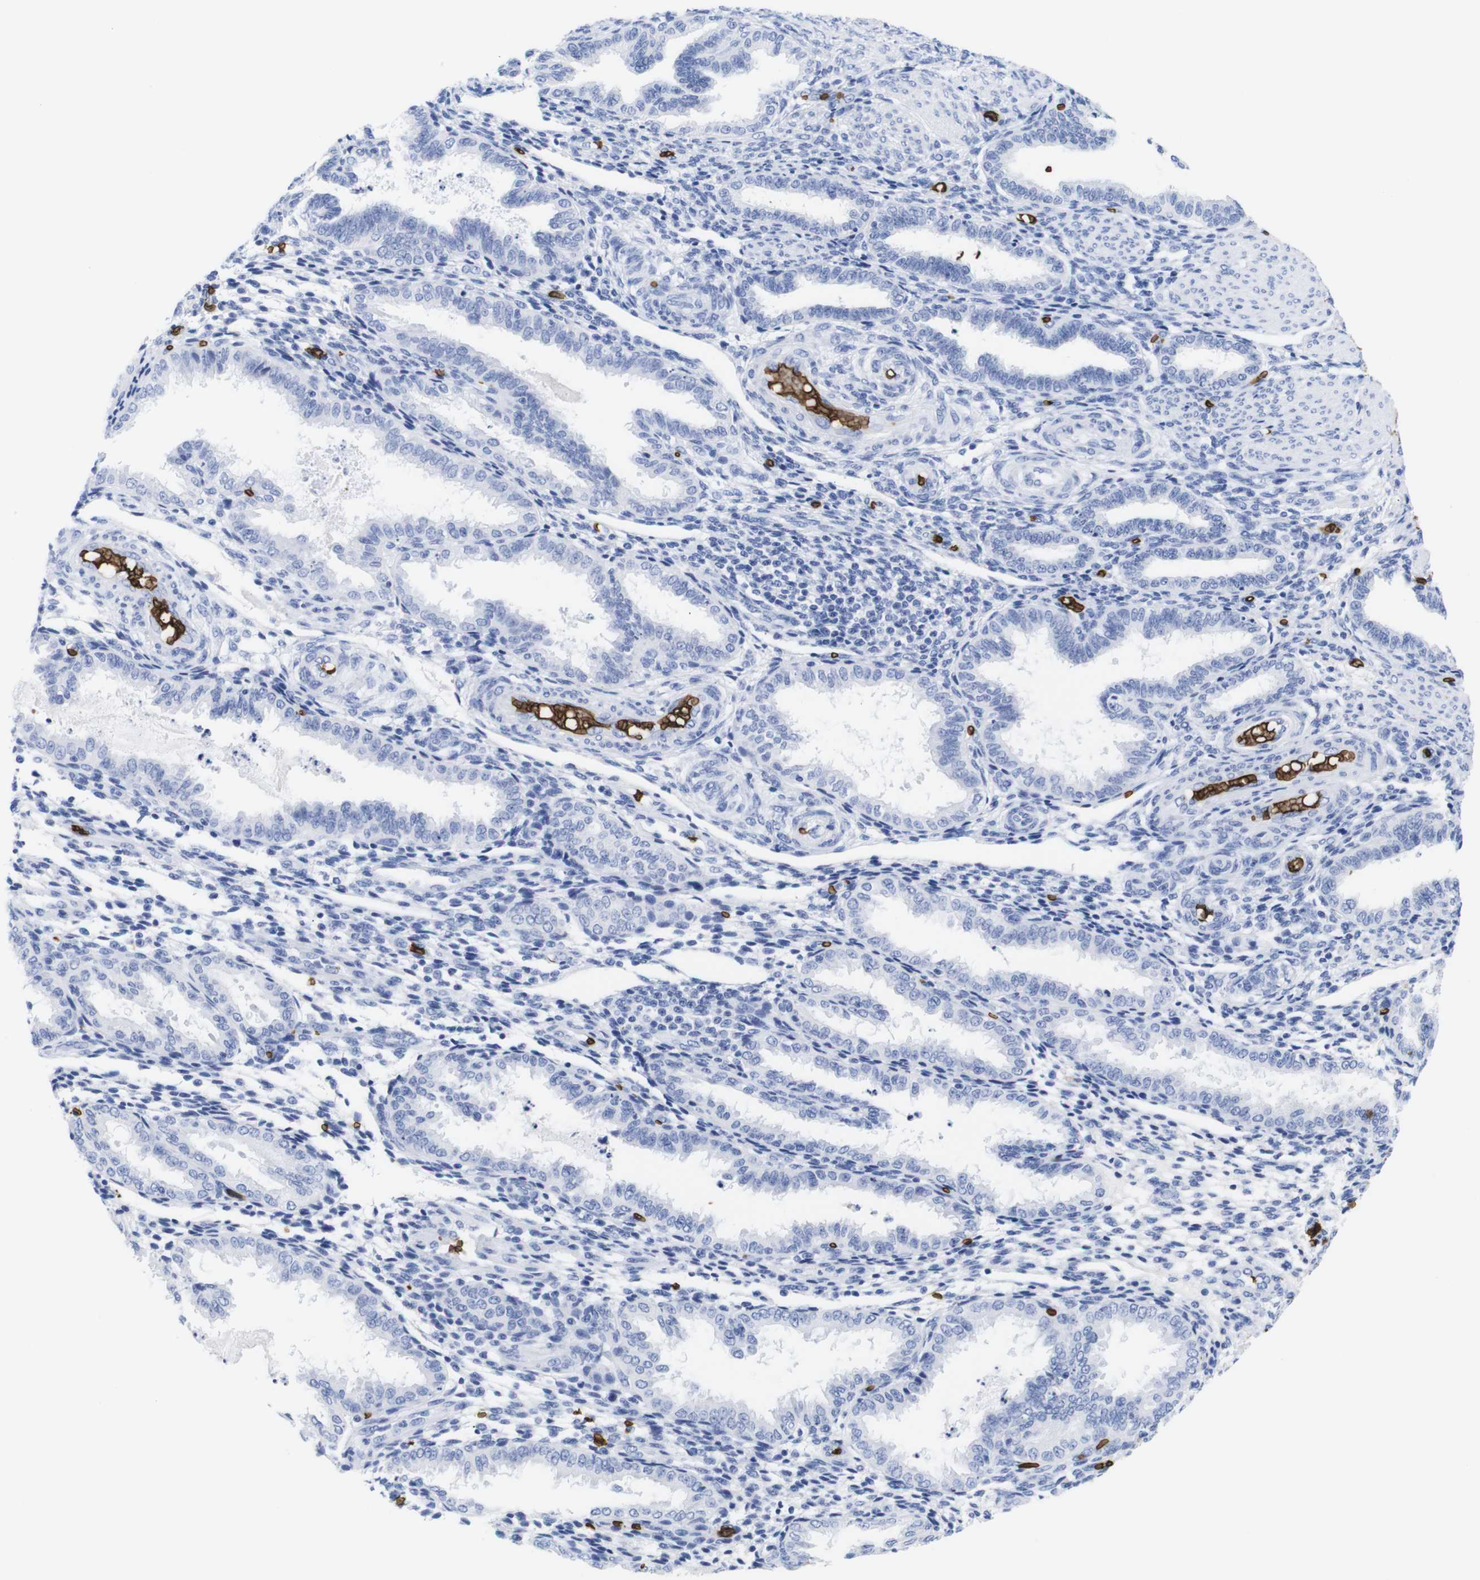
{"staining": {"intensity": "negative", "quantity": "none", "location": "none"}, "tissue": "endometrium", "cell_type": "Cells in endometrial stroma", "image_type": "normal", "snomed": [{"axis": "morphology", "description": "Normal tissue, NOS"}, {"axis": "topography", "description": "Endometrium"}], "caption": "Immunohistochemistry of benign human endometrium reveals no staining in cells in endometrial stroma.", "gene": "S1PR2", "patient": {"sex": "female", "age": 33}}